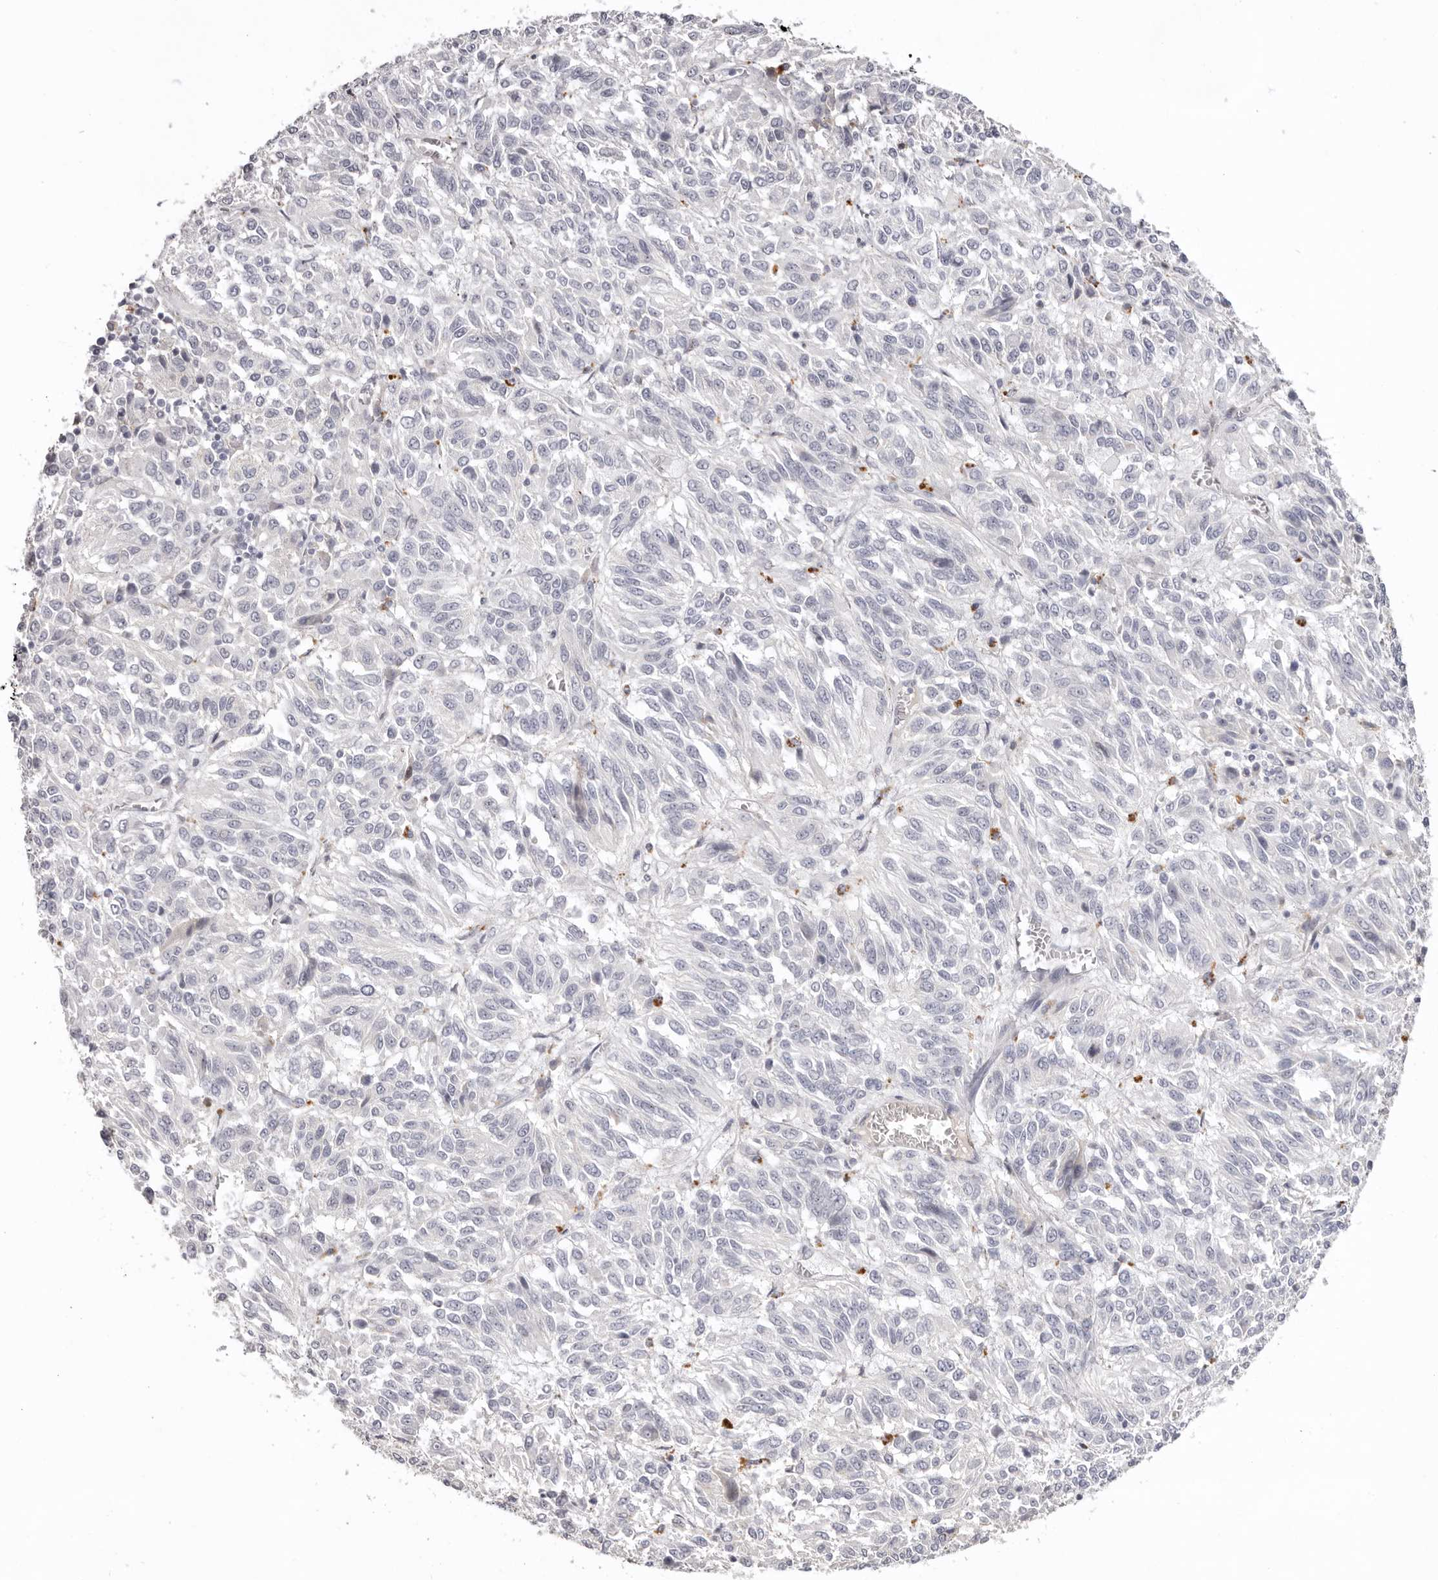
{"staining": {"intensity": "negative", "quantity": "none", "location": "none"}, "tissue": "melanoma", "cell_type": "Tumor cells", "image_type": "cancer", "snomed": [{"axis": "morphology", "description": "Malignant melanoma, Metastatic site"}, {"axis": "topography", "description": "Lung"}], "caption": "A histopathology image of human malignant melanoma (metastatic site) is negative for staining in tumor cells.", "gene": "PCDHB6", "patient": {"sex": "male", "age": 64}}